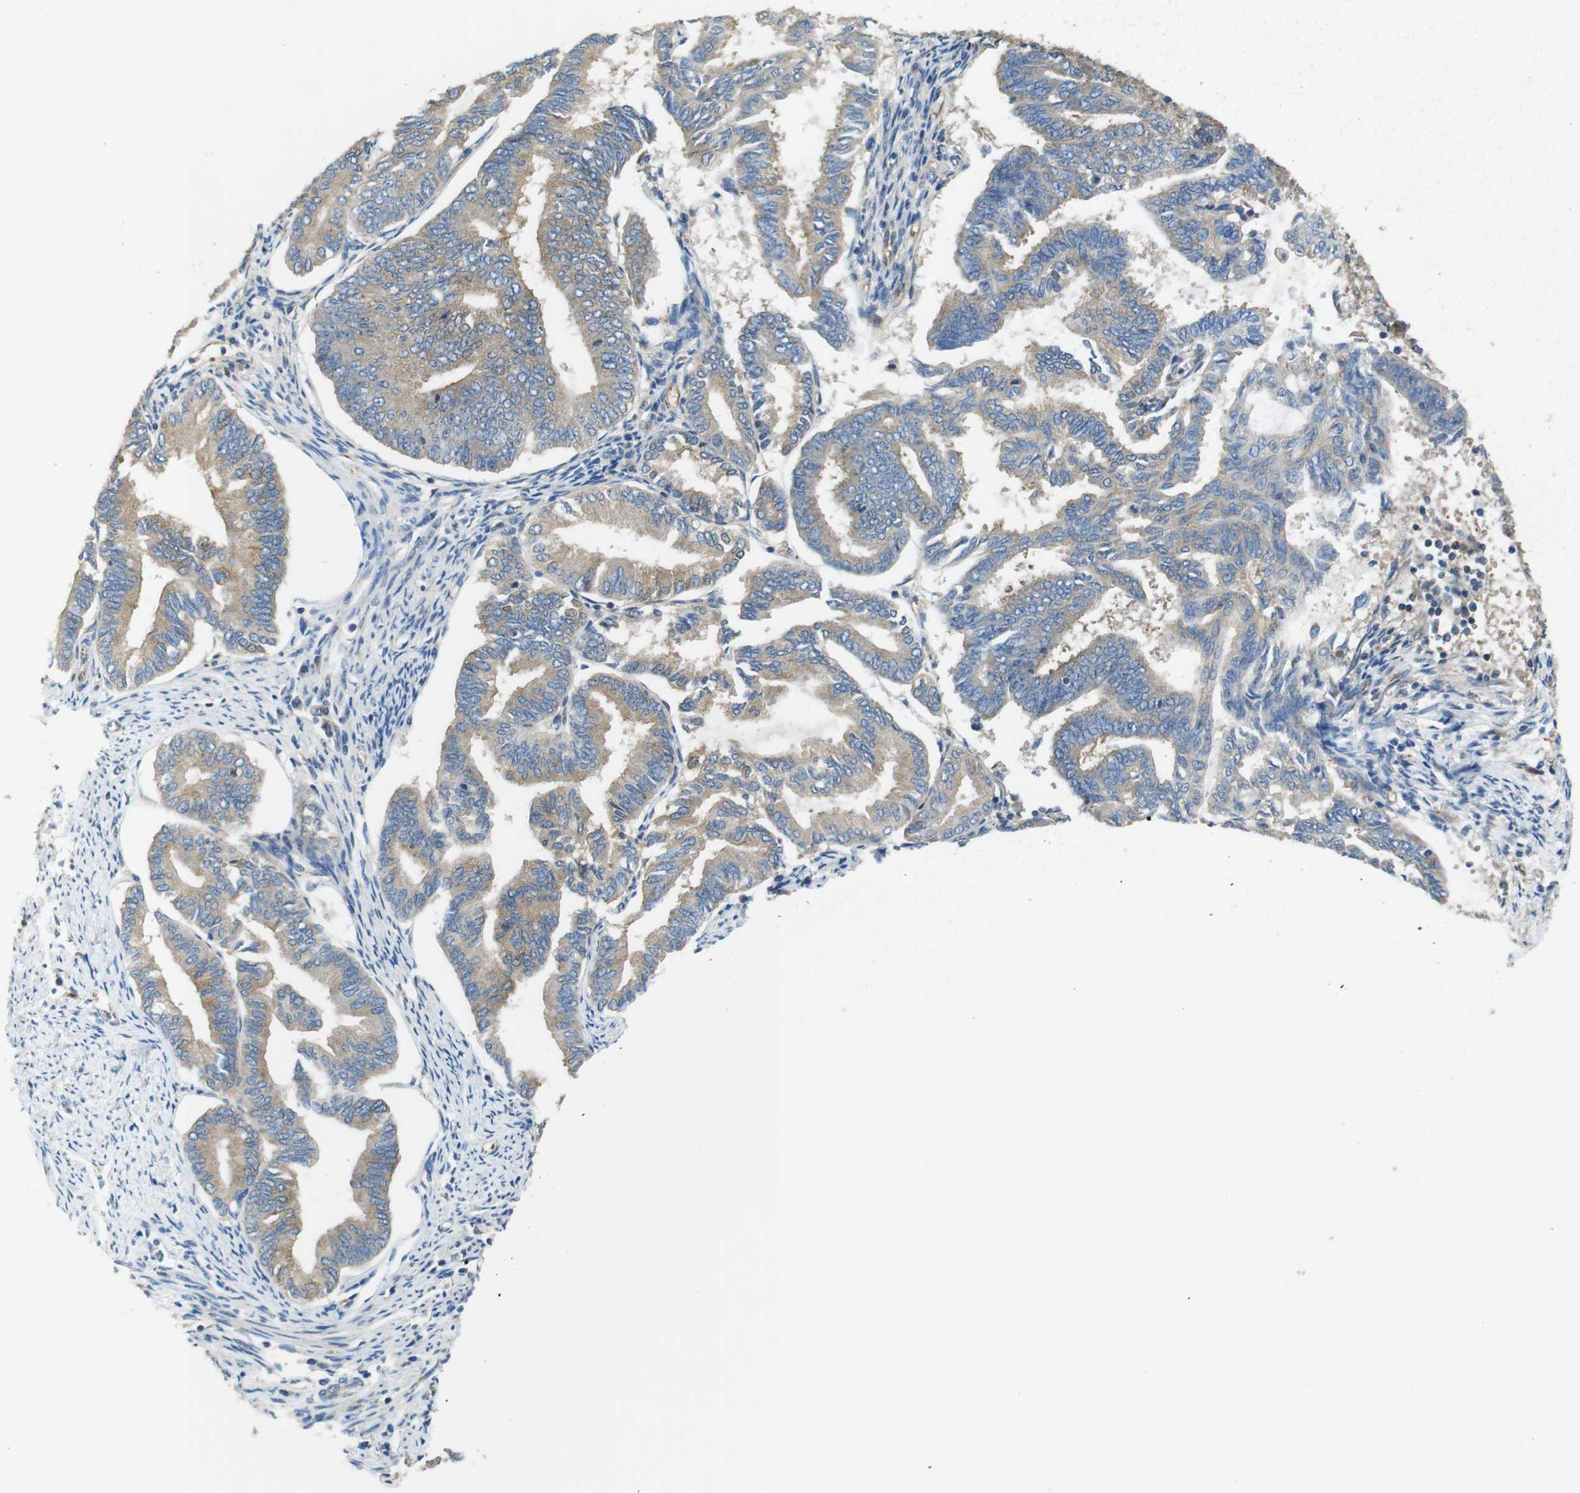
{"staining": {"intensity": "weak", "quantity": ">75%", "location": "cytoplasmic/membranous"}, "tissue": "endometrial cancer", "cell_type": "Tumor cells", "image_type": "cancer", "snomed": [{"axis": "morphology", "description": "Adenocarcinoma, NOS"}, {"axis": "topography", "description": "Endometrium"}], "caption": "Immunohistochemical staining of endometrial cancer displays low levels of weak cytoplasmic/membranous protein expression in about >75% of tumor cells.", "gene": "DCTN1", "patient": {"sex": "female", "age": 86}}